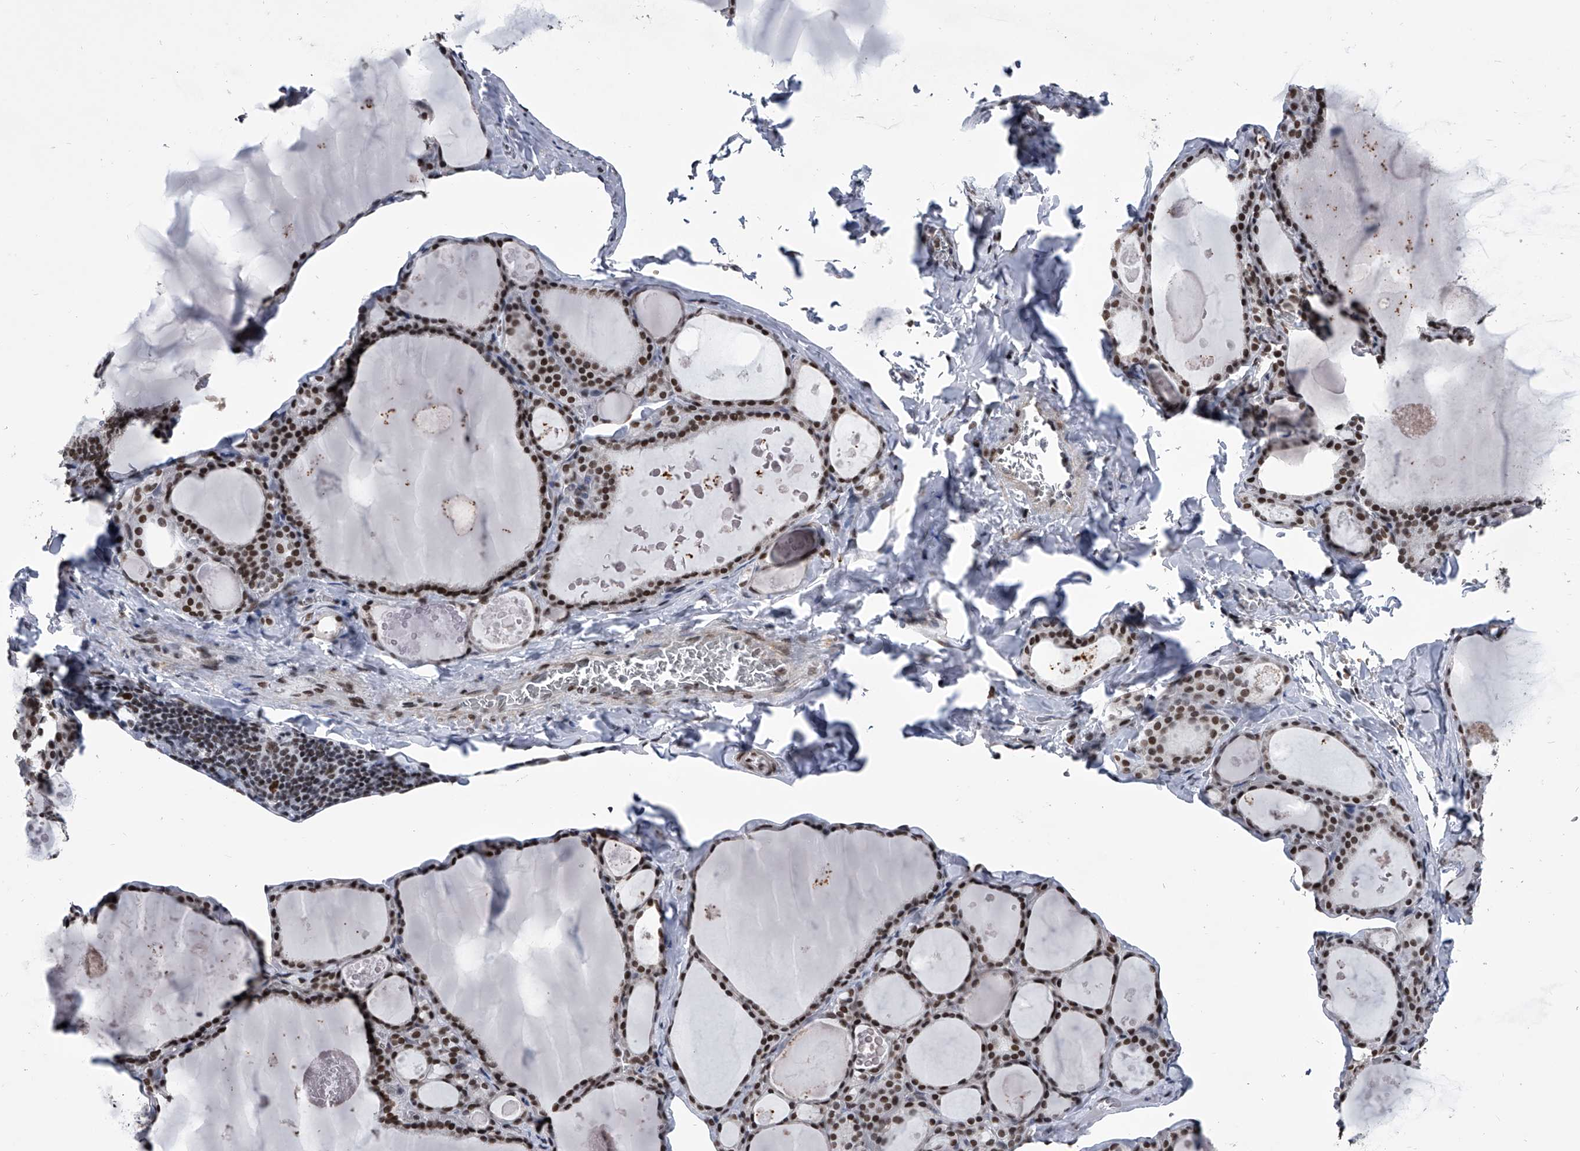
{"staining": {"intensity": "strong", "quantity": ">75%", "location": "nuclear"}, "tissue": "thyroid gland", "cell_type": "Glandular cells", "image_type": "normal", "snomed": [{"axis": "morphology", "description": "Normal tissue, NOS"}, {"axis": "topography", "description": "Thyroid gland"}], "caption": "Strong nuclear positivity for a protein is present in approximately >75% of glandular cells of normal thyroid gland using immunohistochemistry.", "gene": "SIM2", "patient": {"sex": "male", "age": 56}}